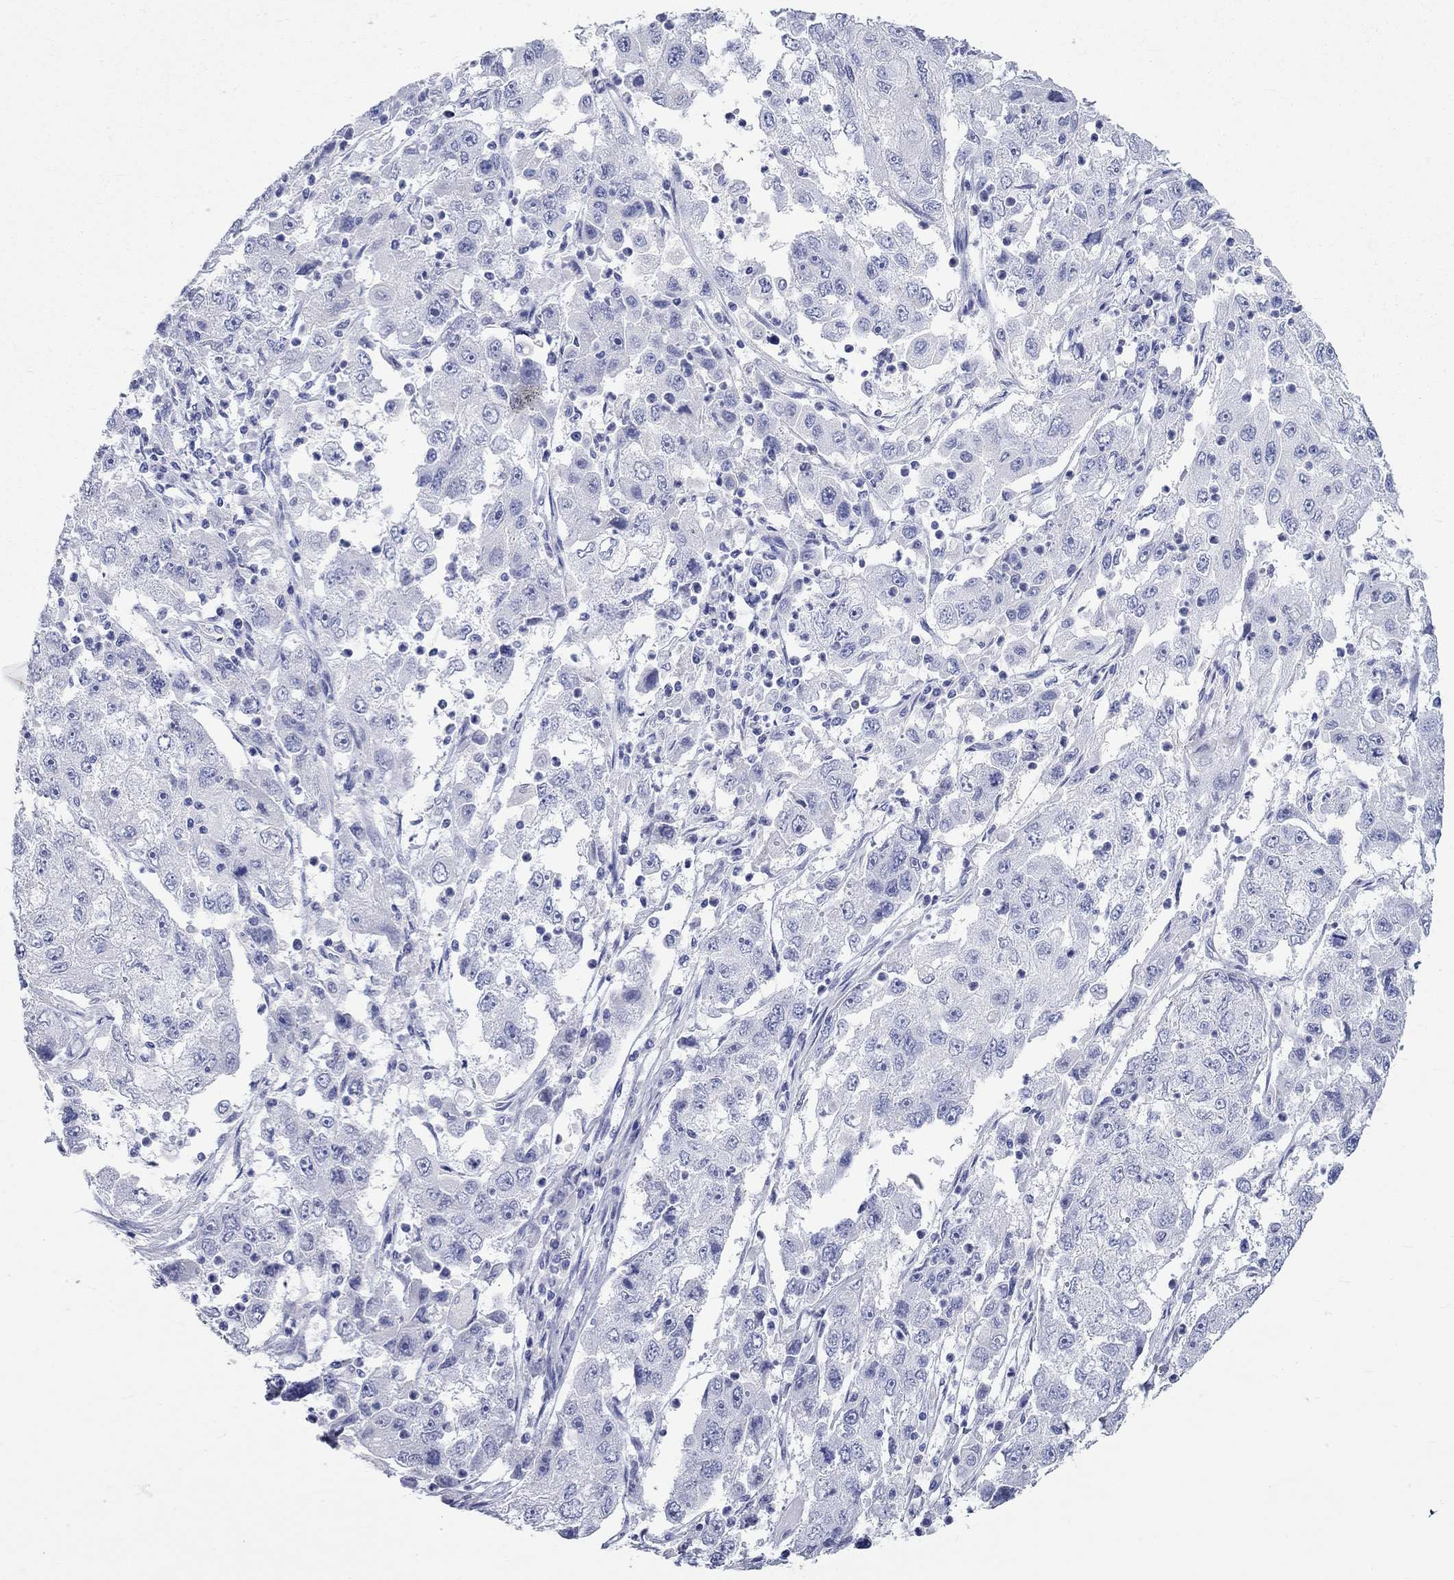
{"staining": {"intensity": "negative", "quantity": "none", "location": "none"}, "tissue": "cervical cancer", "cell_type": "Tumor cells", "image_type": "cancer", "snomed": [{"axis": "morphology", "description": "Squamous cell carcinoma, NOS"}, {"axis": "topography", "description": "Cervix"}], "caption": "A photomicrograph of human cervical cancer (squamous cell carcinoma) is negative for staining in tumor cells.", "gene": "SPATA9", "patient": {"sex": "female", "age": 36}}